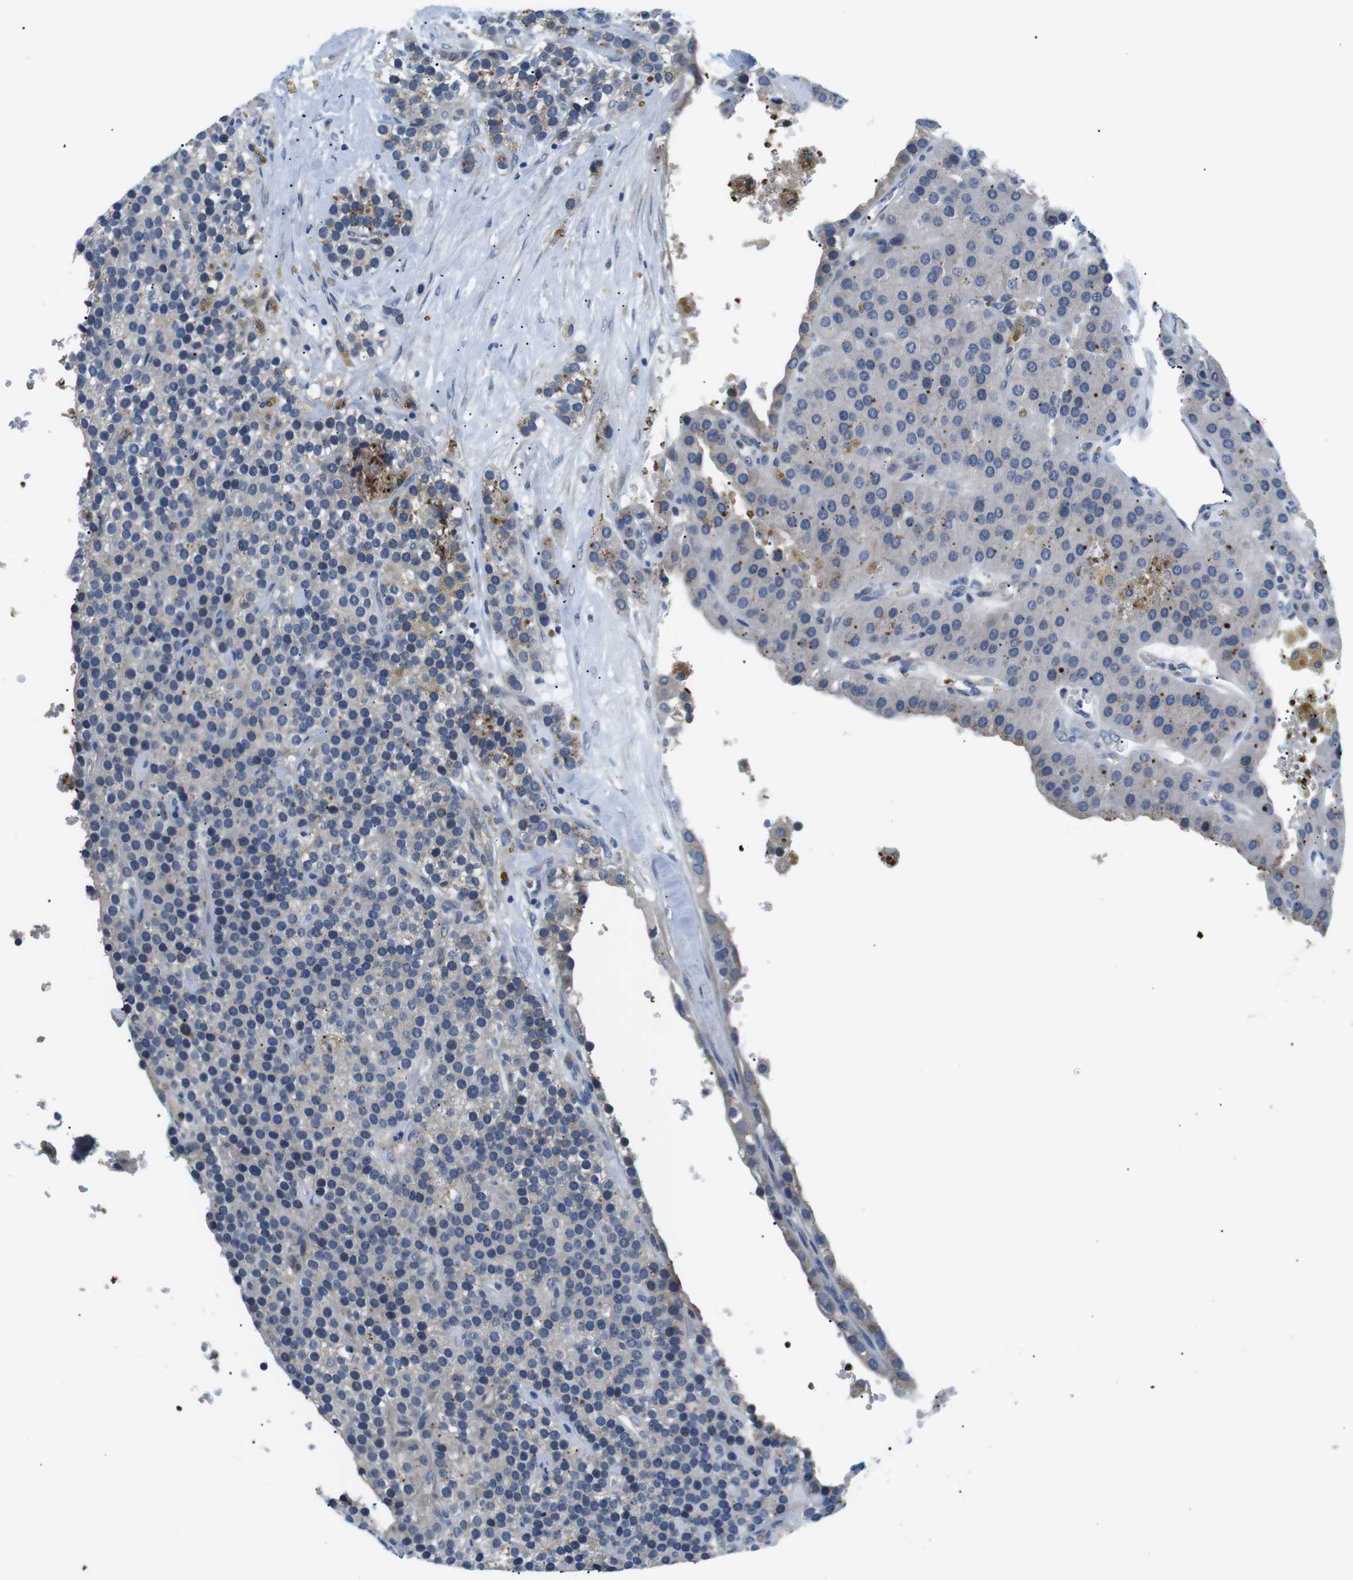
{"staining": {"intensity": "weak", "quantity": "<25%", "location": "cytoplasmic/membranous"}, "tissue": "parathyroid gland", "cell_type": "Glandular cells", "image_type": "normal", "snomed": [{"axis": "morphology", "description": "Normal tissue, NOS"}, {"axis": "morphology", "description": "Adenoma, NOS"}, {"axis": "topography", "description": "Parathyroid gland"}], "caption": "The micrograph reveals no staining of glandular cells in benign parathyroid gland. (Stains: DAB immunohistochemistry with hematoxylin counter stain, Microscopy: brightfield microscopy at high magnification).", "gene": "WSCD1", "patient": {"sex": "female", "age": 86}}